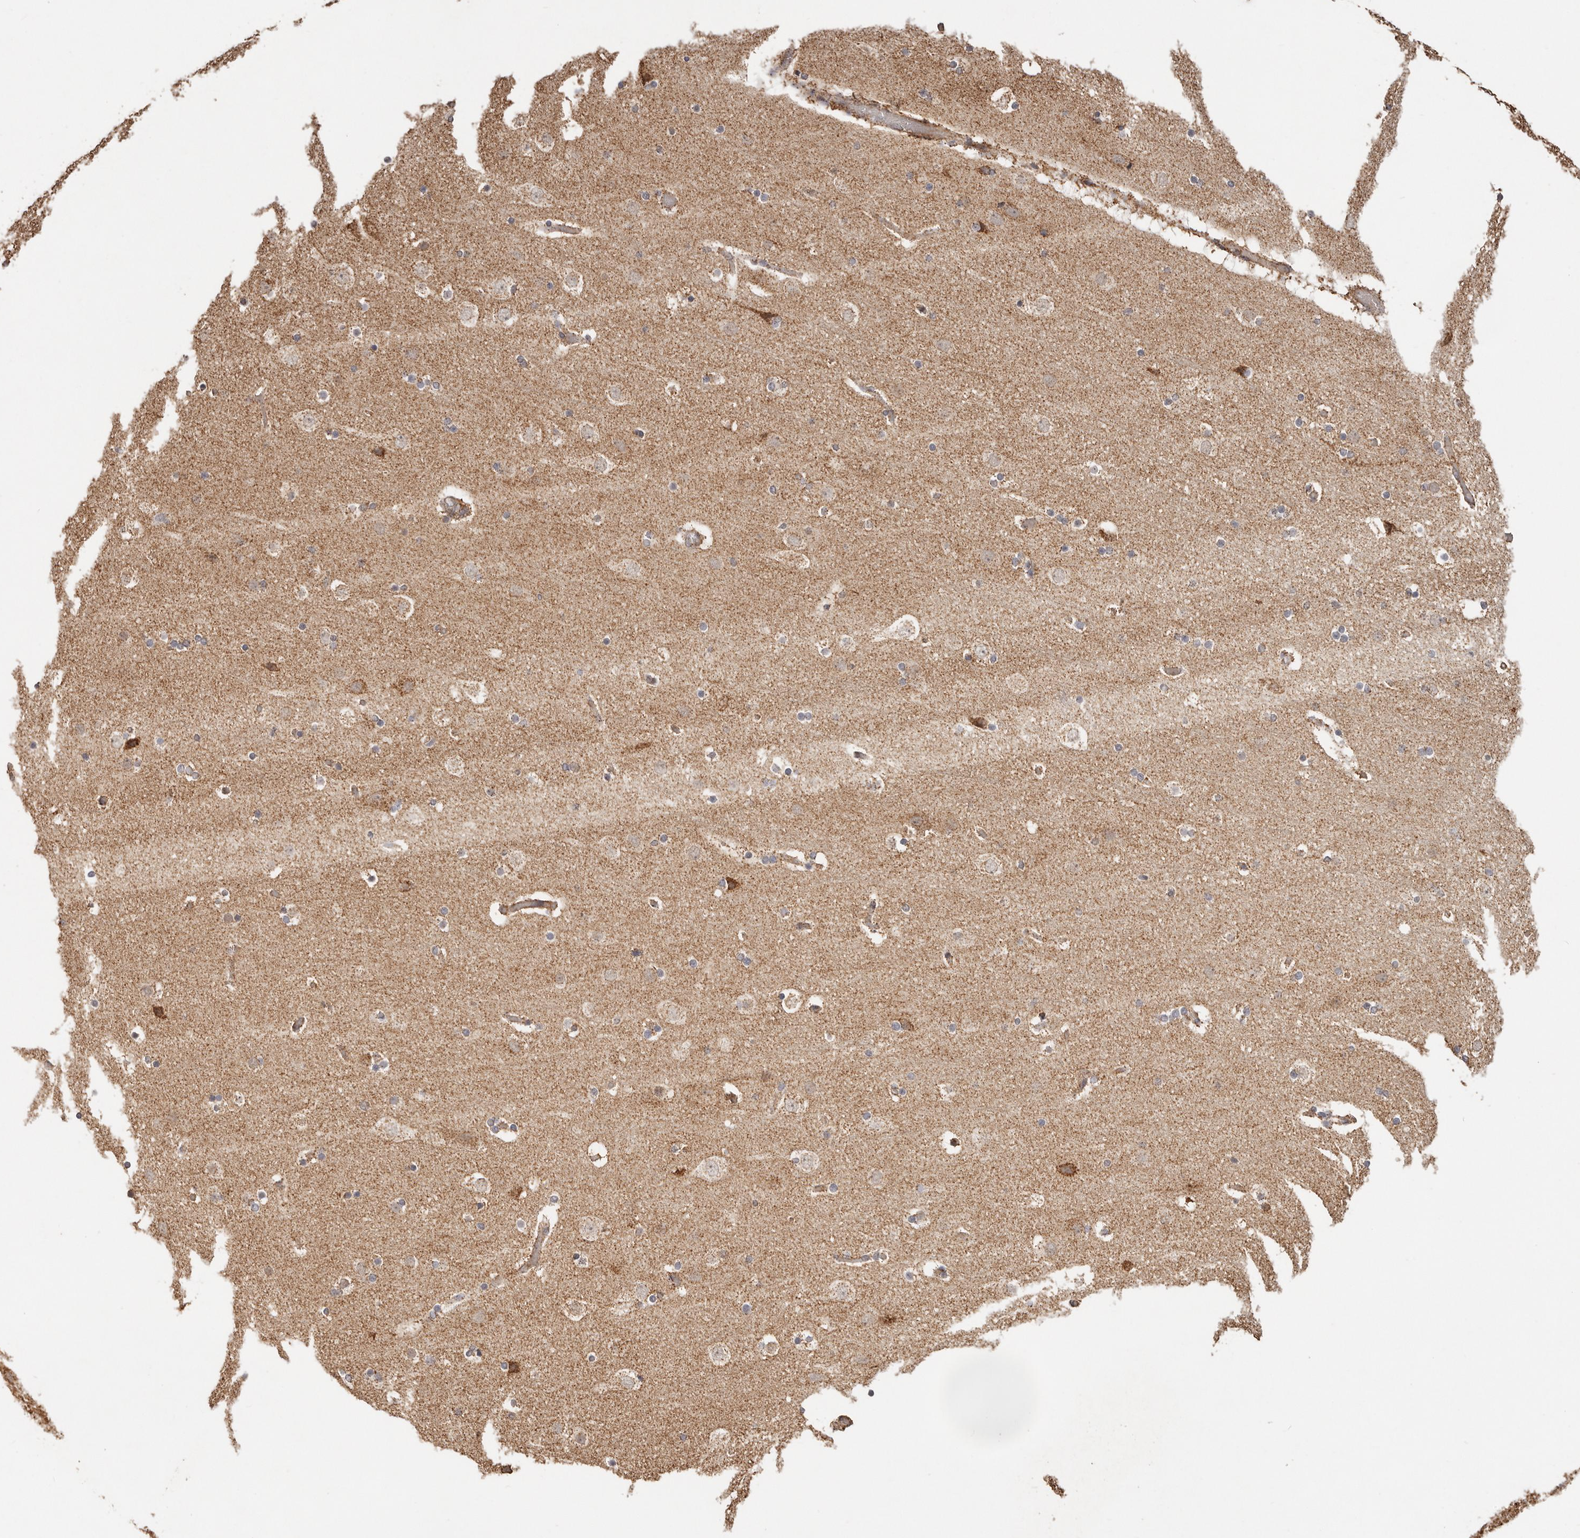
{"staining": {"intensity": "weak", "quantity": ">75%", "location": "cytoplasmic/membranous"}, "tissue": "cerebral cortex", "cell_type": "Endothelial cells", "image_type": "normal", "snomed": [{"axis": "morphology", "description": "Normal tissue, NOS"}, {"axis": "topography", "description": "Cerebral cortex"}], "caption": "Approximately >75% of endothelial cells in benign cerebral cortex exhibit weak cytoplasmic/membranous protein staining as visualized by brown immunohistochemical staining.", "gene": "NDUFB11", "patient": {"sex": "male", "age": 57}}